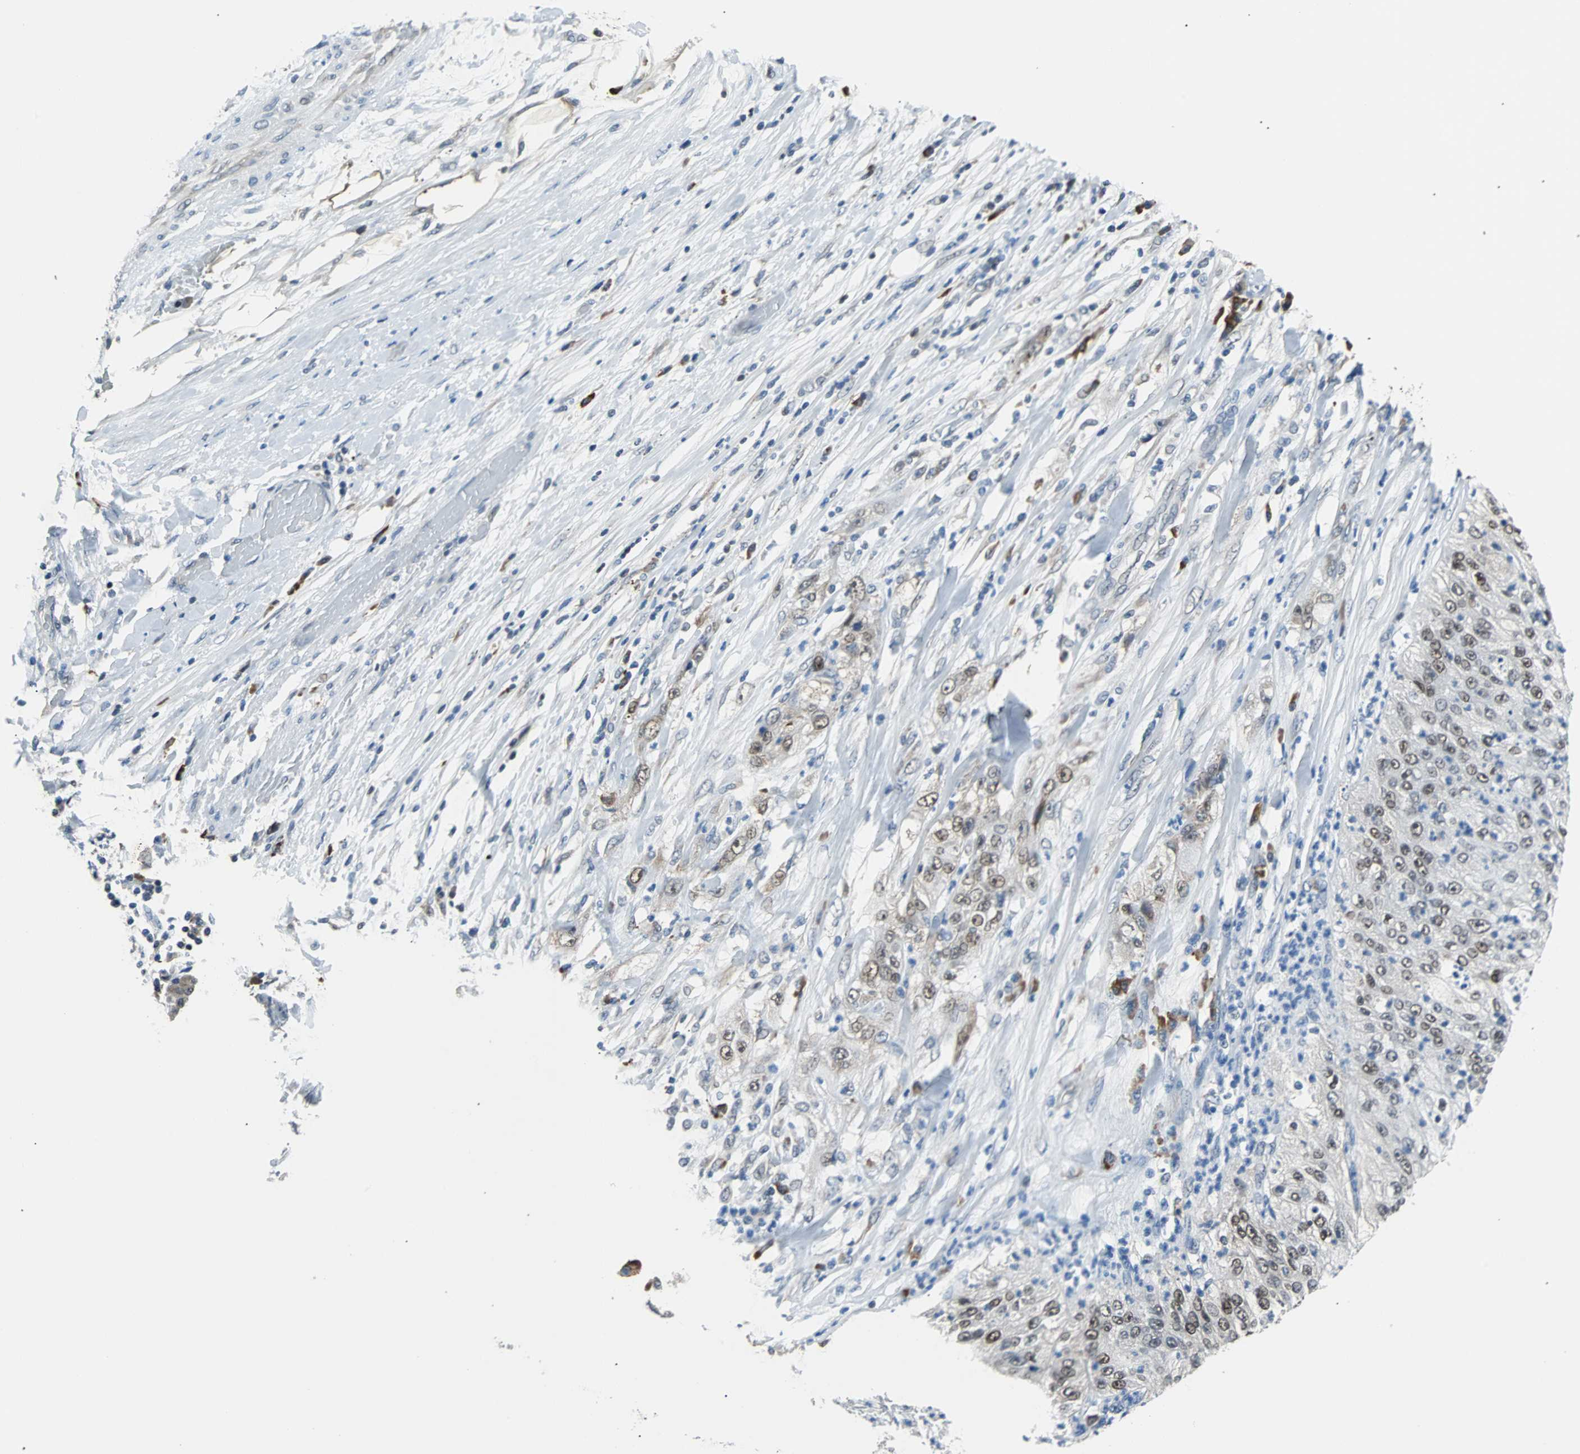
{"staining": {"intensity": "weak", "quantity": "25%-75%", "location": "nuclear"}, "tissue": "lung cancer", "cell_type": "Tumor cells", "image_type": "cancer", "snomed": [{"axis": "morphology", "description": "Inflammation, NOS"}, {"axis": "morphology", "description": "Squamous cell carcinoma, NOS"}, {"axis": "topography", "description": "Lymph node"}, {"axis": "topography", "description": "Soft tissue"}, {"axis": "topography", "description": "Lung"}], "caption": "A brown stain shows weak nuclear expression of a protein in human lung cancer tumor cells.", "gene": "USP28", "patient": {"sex": "male", "age": 66}}